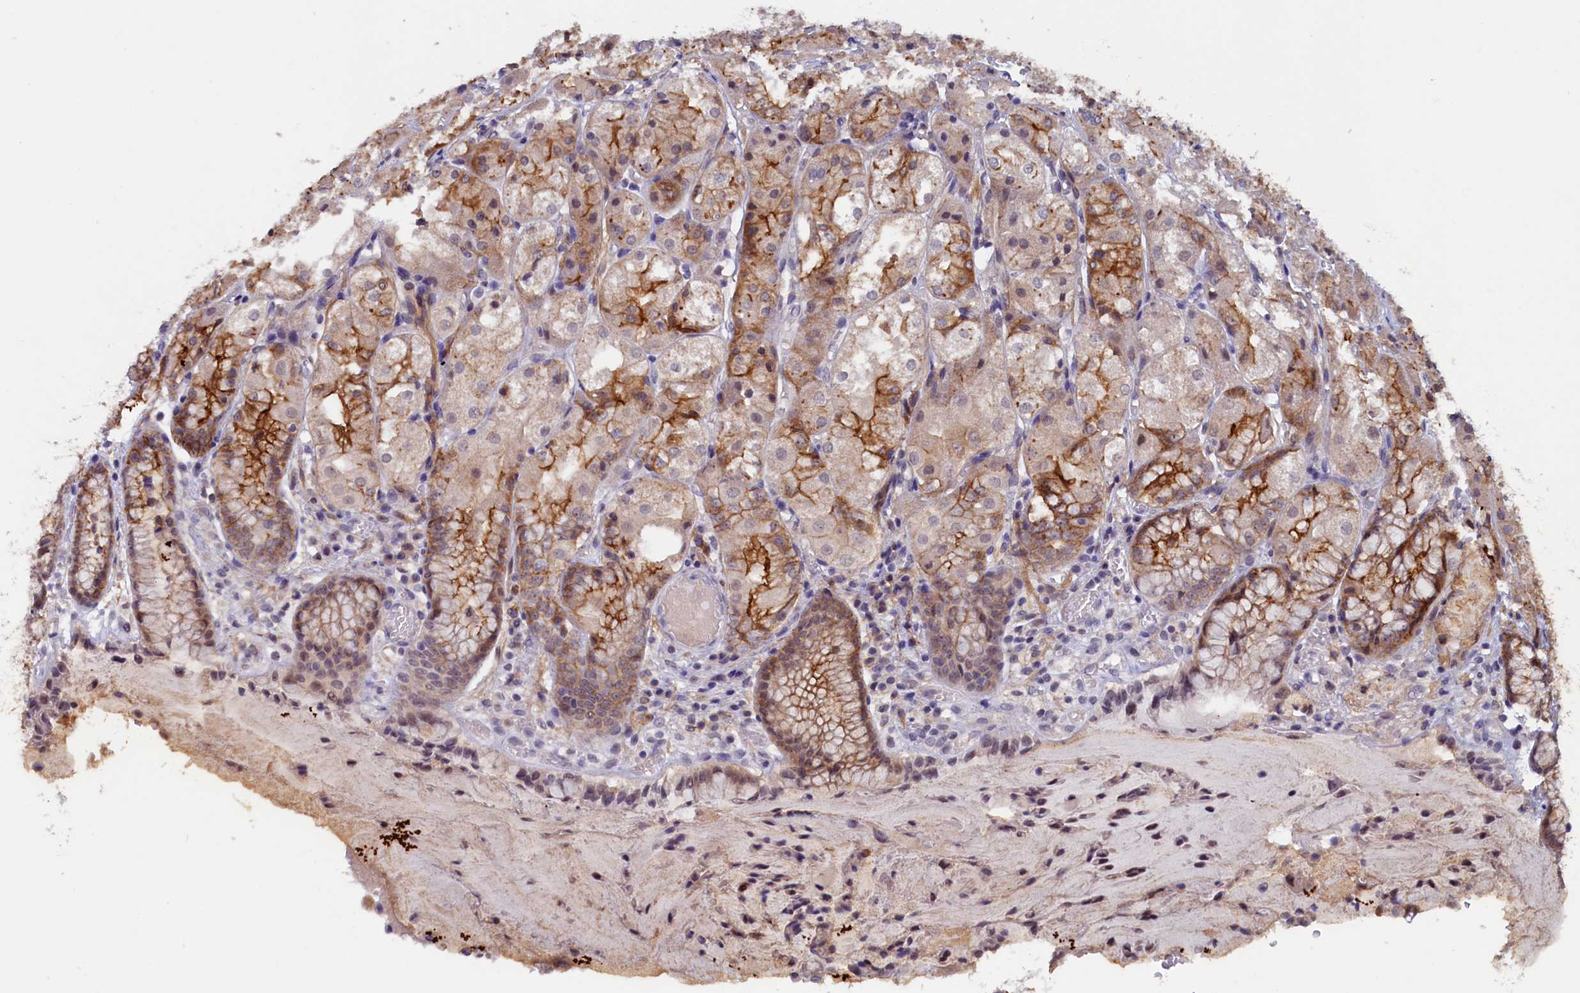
{"staining": {"intensity": "moderate", "quantity": "25%-75%", "location": "cytoplasmic/membranous,nuclear"}, "tissue": "stomach", "cell_type": "Glandular cells", "image_type": "normal", "snomed": [{"axis": "morphology", "description": "Normal tissue, NOS"}, {"axis": "topography", "description": "Stomach, upper"}], "caption": "Unremarkable stomach demonstrates moderate cytoplasmic/membranous,nuclear staining in about 25%-75% of glandular cells (Brightfield microscopy of DAB IHC at high magnification)..", "gene": "PACSIN3", "patient": {"sex": "male", "age": 72}}